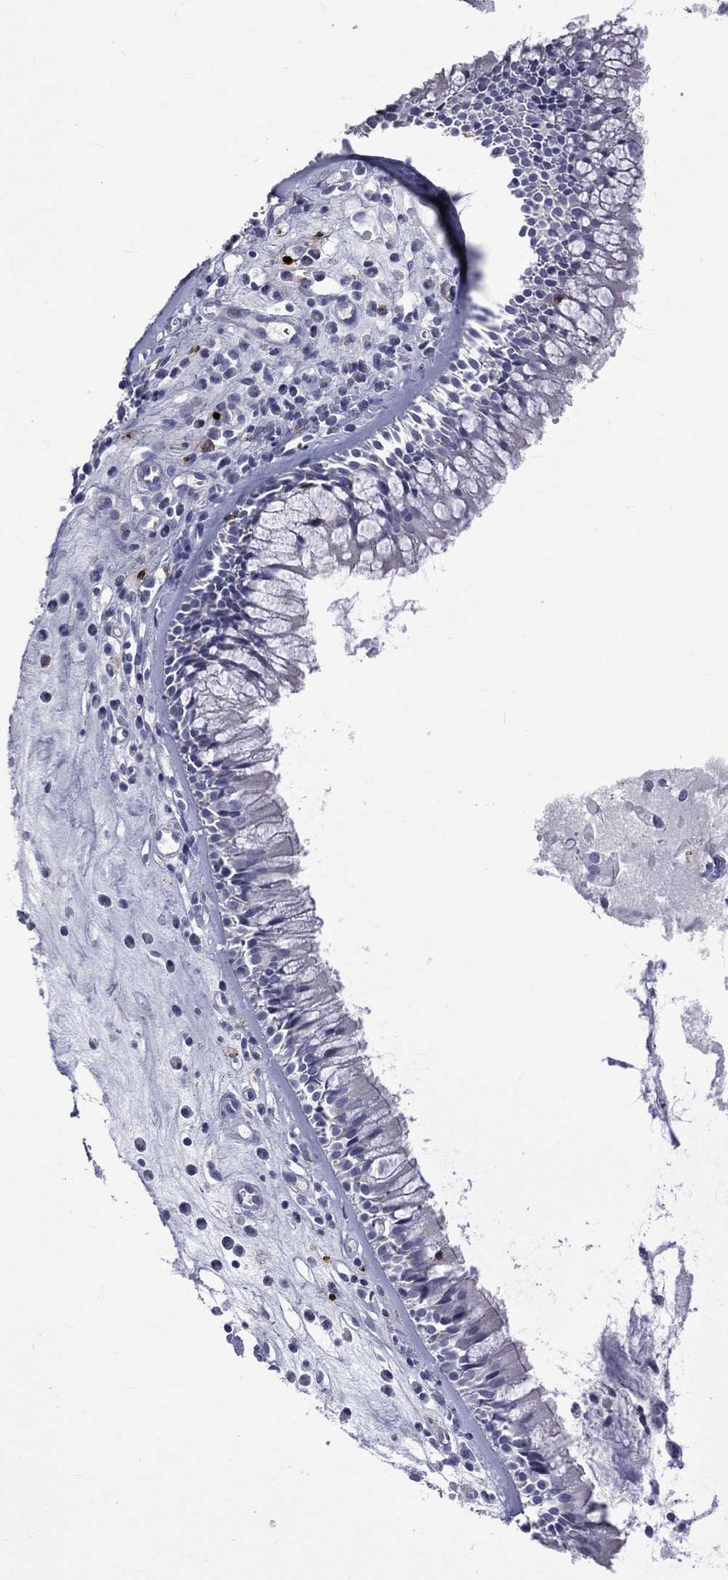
{"staining": {"intensity": "negative", "quantity": "none", "location": "none"}, "tissue": "nasopharynx", "cell_type": "Respiratory epithelial cells", "image_type": "normal", "snomed": [{"axis": "morphology", "description": "Normal tissue, NOS"}, {"axis": "topography", "description": "Nasopharynx"}], "caption": "Respiratory epithelial cells are negative for protein expression in normal human nasopharynx.", "gene": "ELANE", "patient": {"sex": "male", "age": 57}}